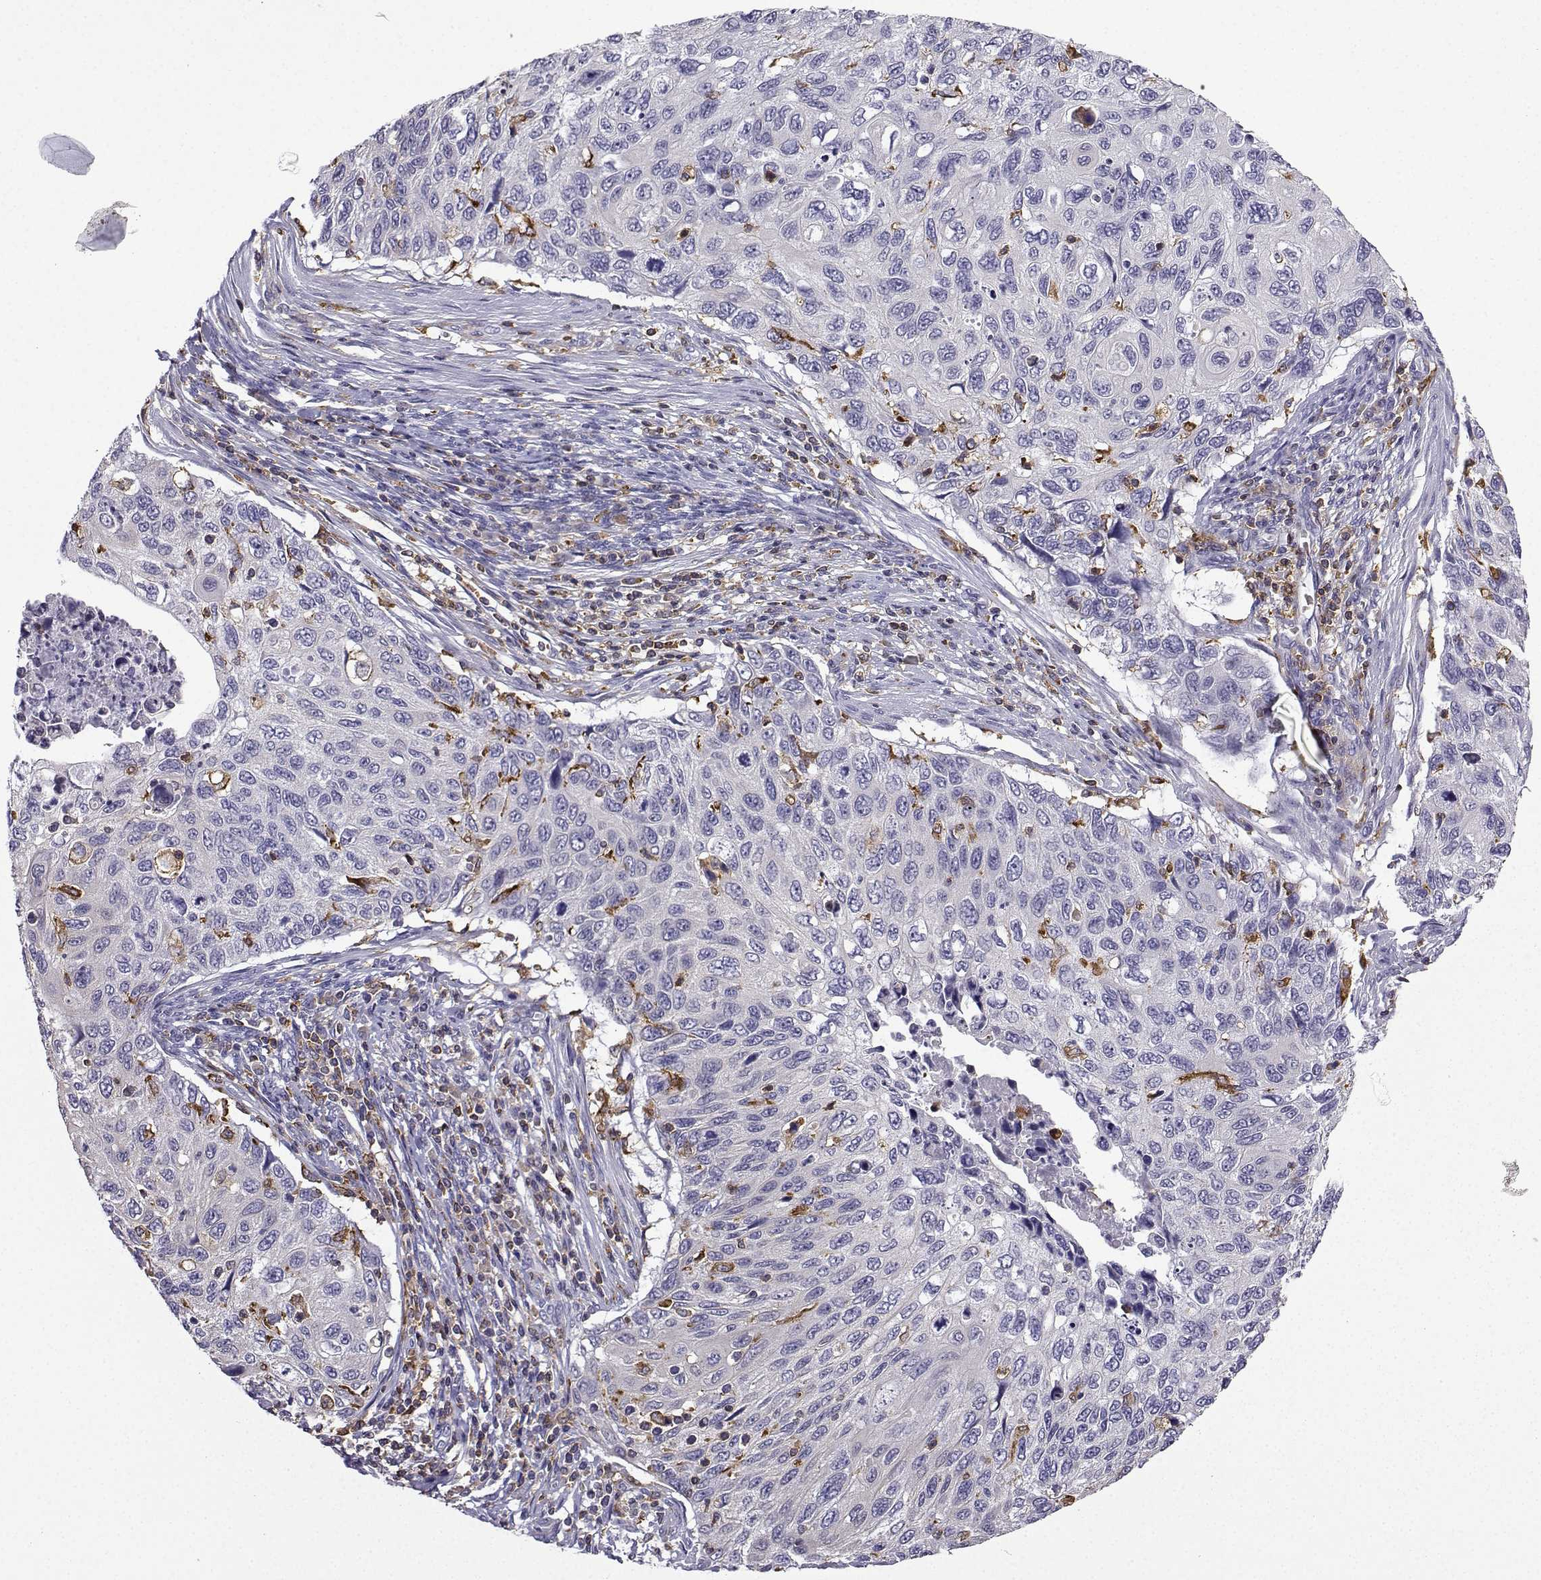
{"staining": {"intensity": "negative", "quantity": "none", "location": "none"}, "tissue": "cervical cancer", "cell_type": "Tumor cells", "image_type": "cancer", "snomed": [{"axis": "morphology", "description": "Squamous cell carcinoma, NOS"}, {"axis": "topography", "description": "Cervix"}], "caption": "An IHC image of cervical squamous cell carcinoma is shown. There is no staining in tumor cells of cervical squamous cell carcinoma.", "gene": "DOCK10", "patient": {"sex": "female", "age": 70}}